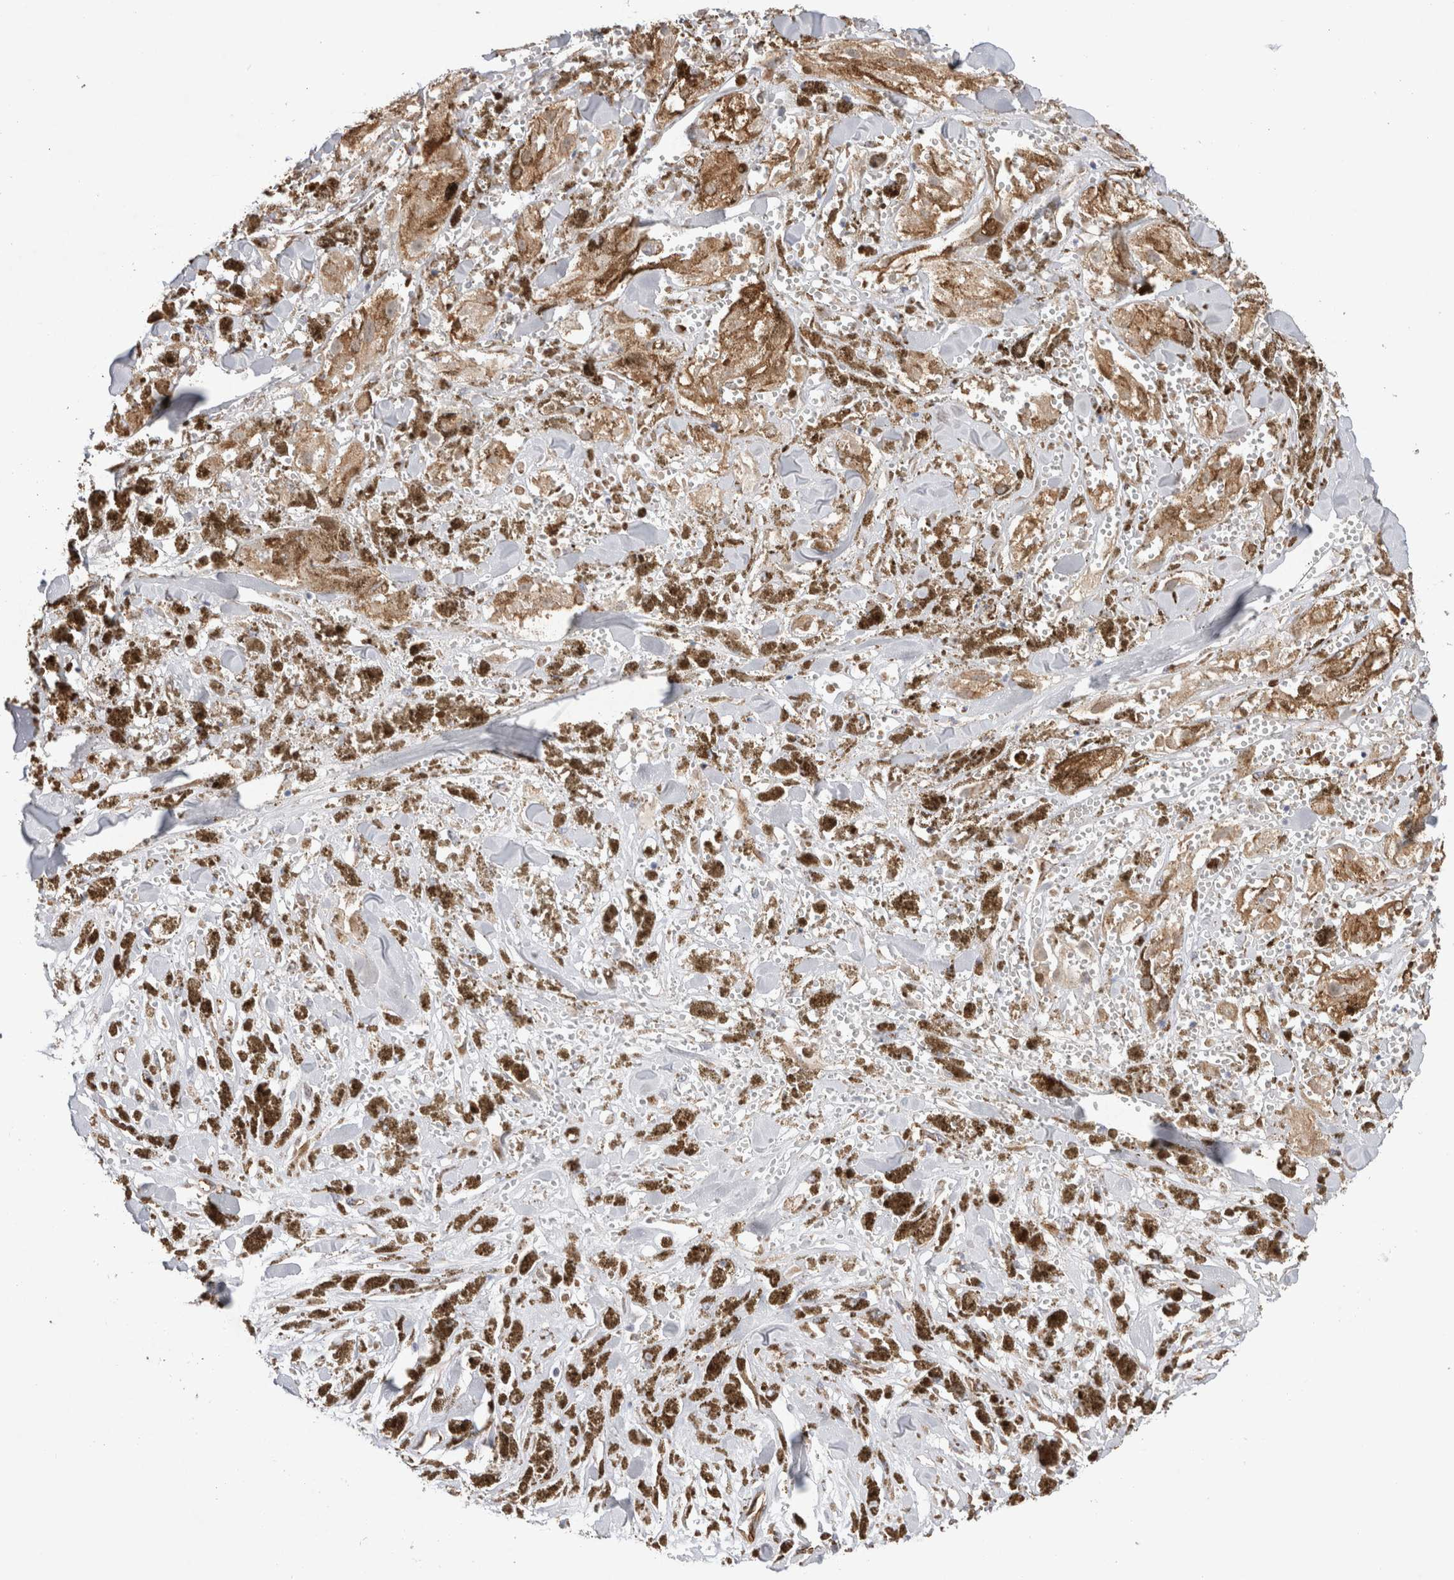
{"staining": {"intensity": "weak", "quantity": ">75%", "location": "cytoplasmic/membranous"}, "tissue": "melanoma", "cell_type": "Tumor cells", "image_type": "cancer", "snomed": [{"axis": "morphology", "description": "Malignant melanoma, NOS"}, {"axis": "topography", "description": "Skin"}], "caption": "Immunohistochemistry photomicrograph of human melanoma stained for a protein (brown), which exhibits low levels of weak cytoplasmic/membranous positivity in approximately >75% of tumor cells.", "gene": "CAAP1", "patient": {"sex": "male", "age": 88}}